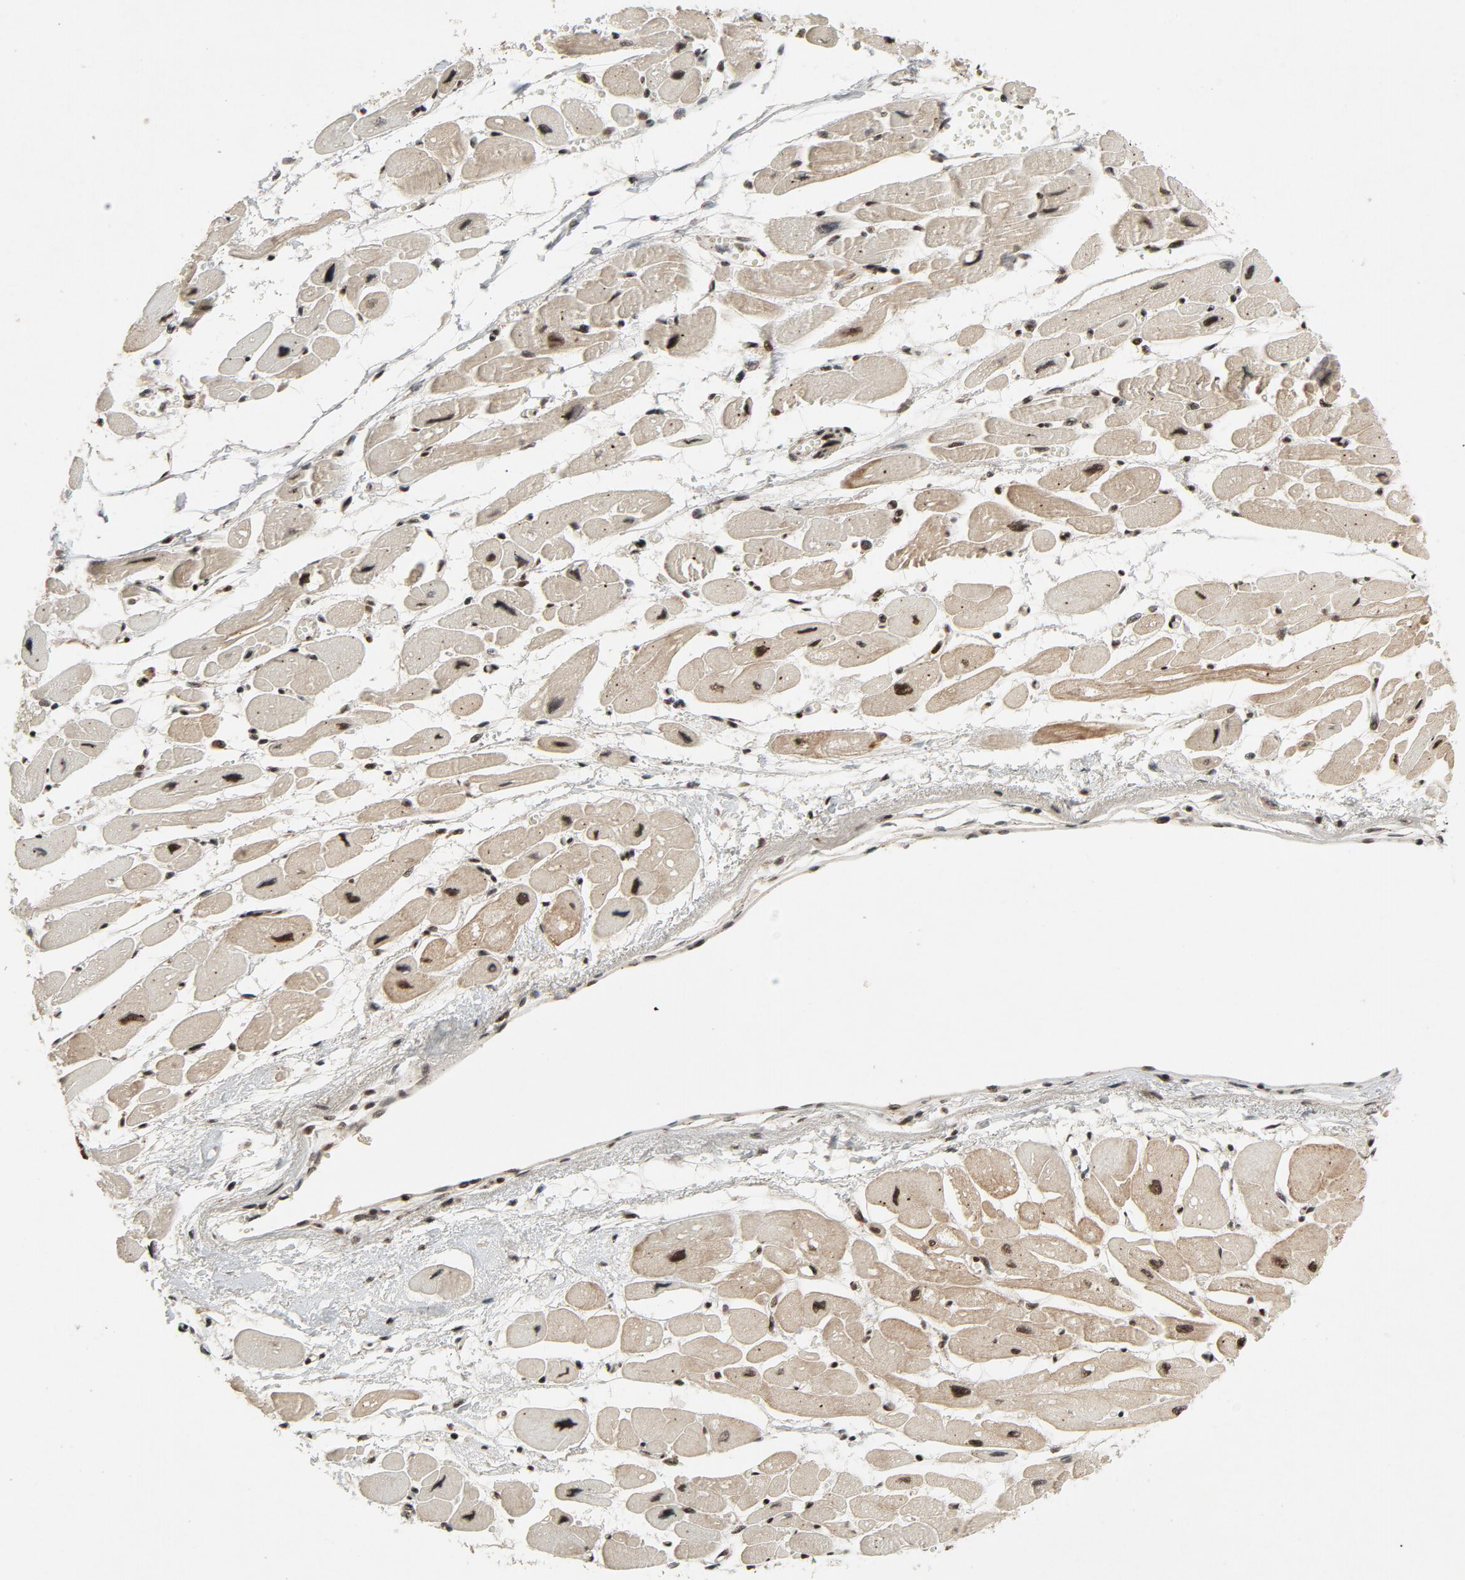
{"staining": {"intensity": "strong", "quantity": ">75%", "location": "nuclear"}, "tissue": "heart muscle", "cell_type": "Cardiomyocytes", "image_type": "normal", "snomed": [{"axis": "morphology", "description": "Normal tissue, NOS"}, {"axis": "topography", "description": "Heart"}], "caption": "High-magnification brightfield microscopy of normal heart muscle stained with DAB (brown) and counterstained with hematoxylin (blue). cardiomyocytes exhibit strong nuclear positivity is present in about>75% of cells.", "gene": "SMARCD1", "patient": {"sex": "female", "age": 54}}